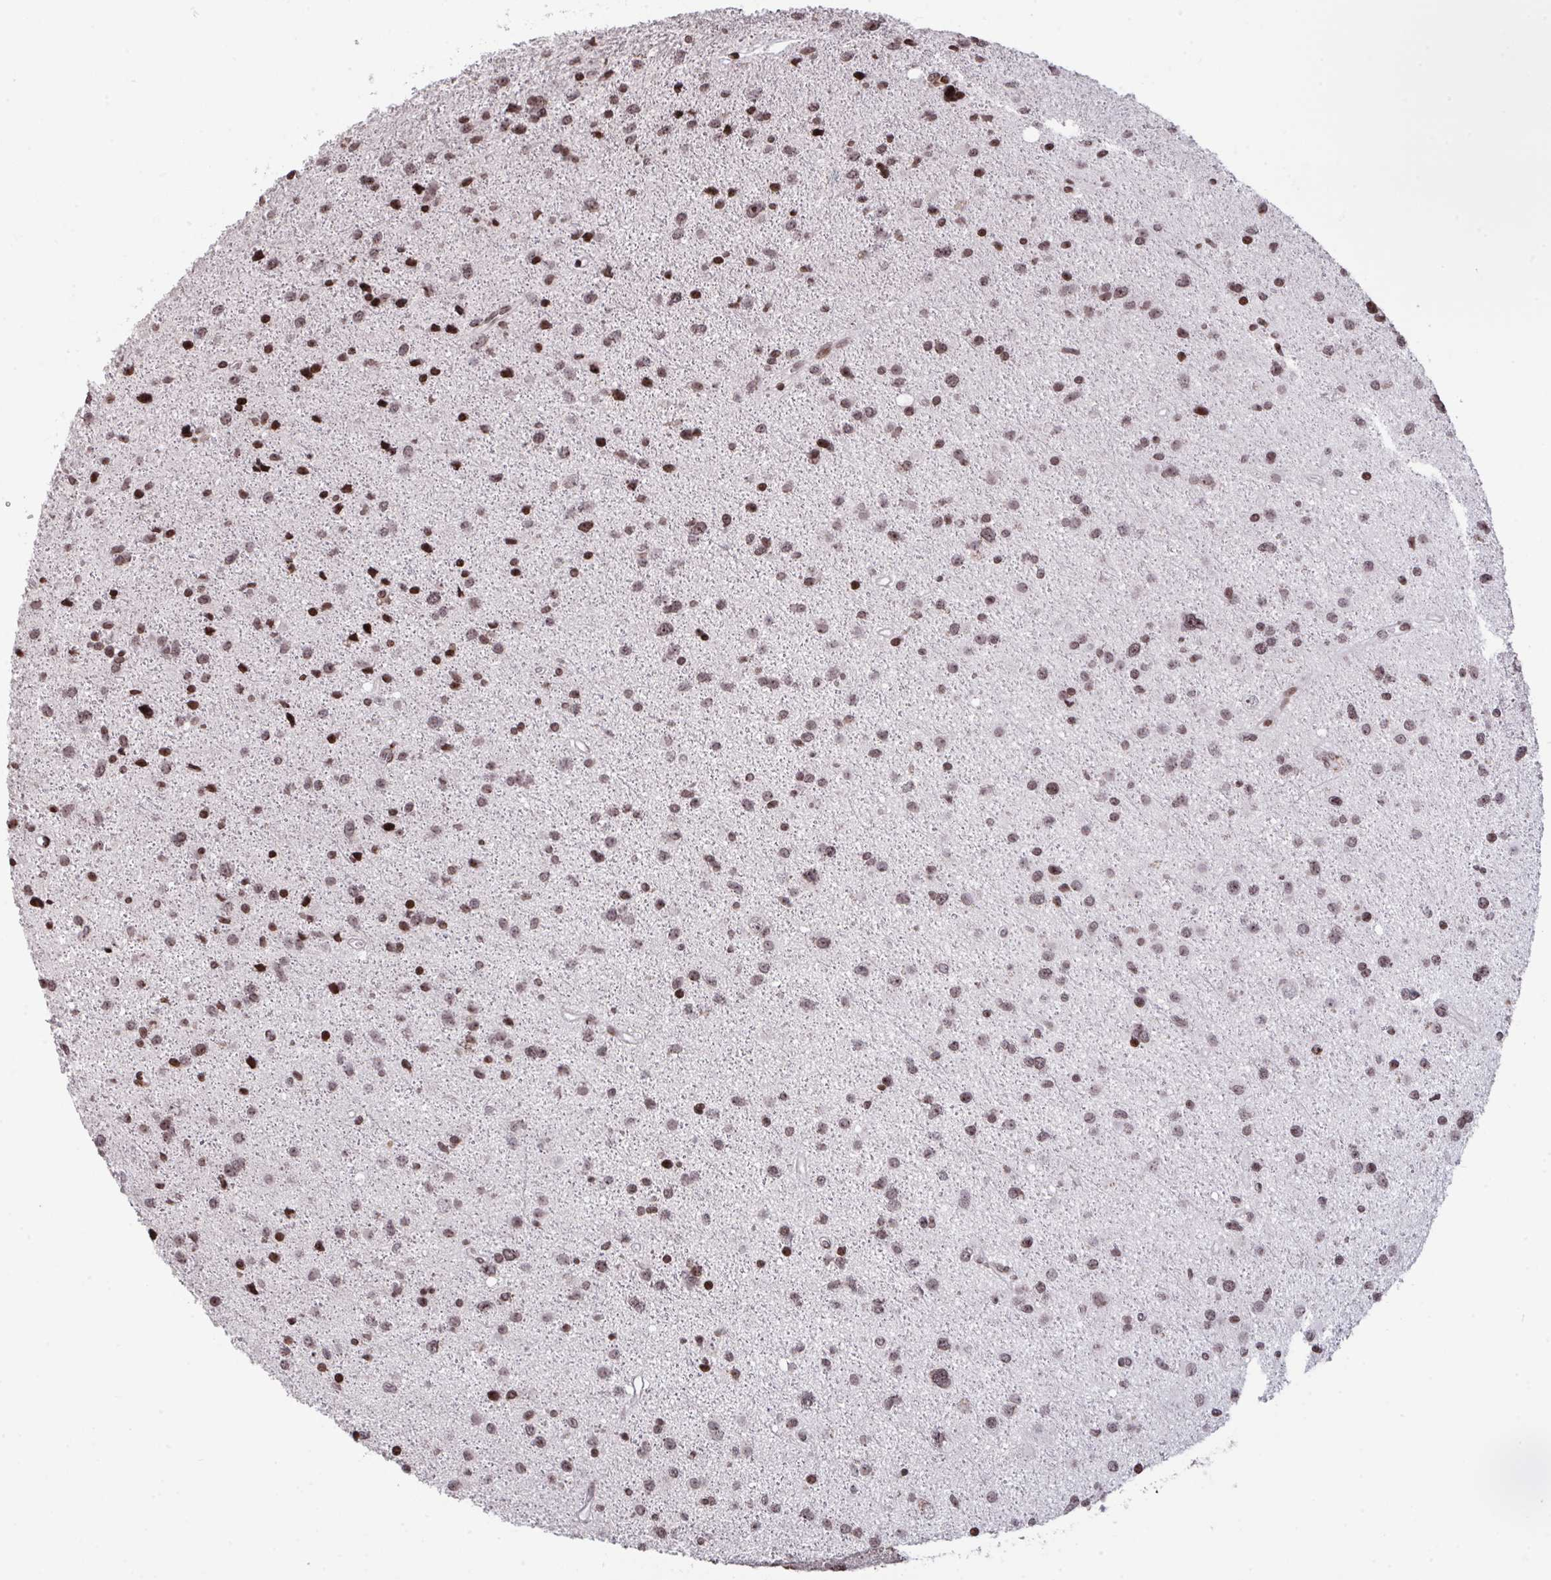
{"staining": {"intensity": "moderate", "quantity": ">75%", "location": "nuclear"}, "tissue": "glioma", "cell_type": "Tumor cells", "image_type": "cancer", "snomed": [{"axis": "morphology", "description": "Glioma, malignant, Low grade"}, {"axis": "topography", "description": "Brain"}], "caption": "Protein analysis of glioma tissue displays moderate nuclear positivity in about >75% of tumor cells.", "gene": "NIP7", "patient": {"sex": "female", "age": 55}}